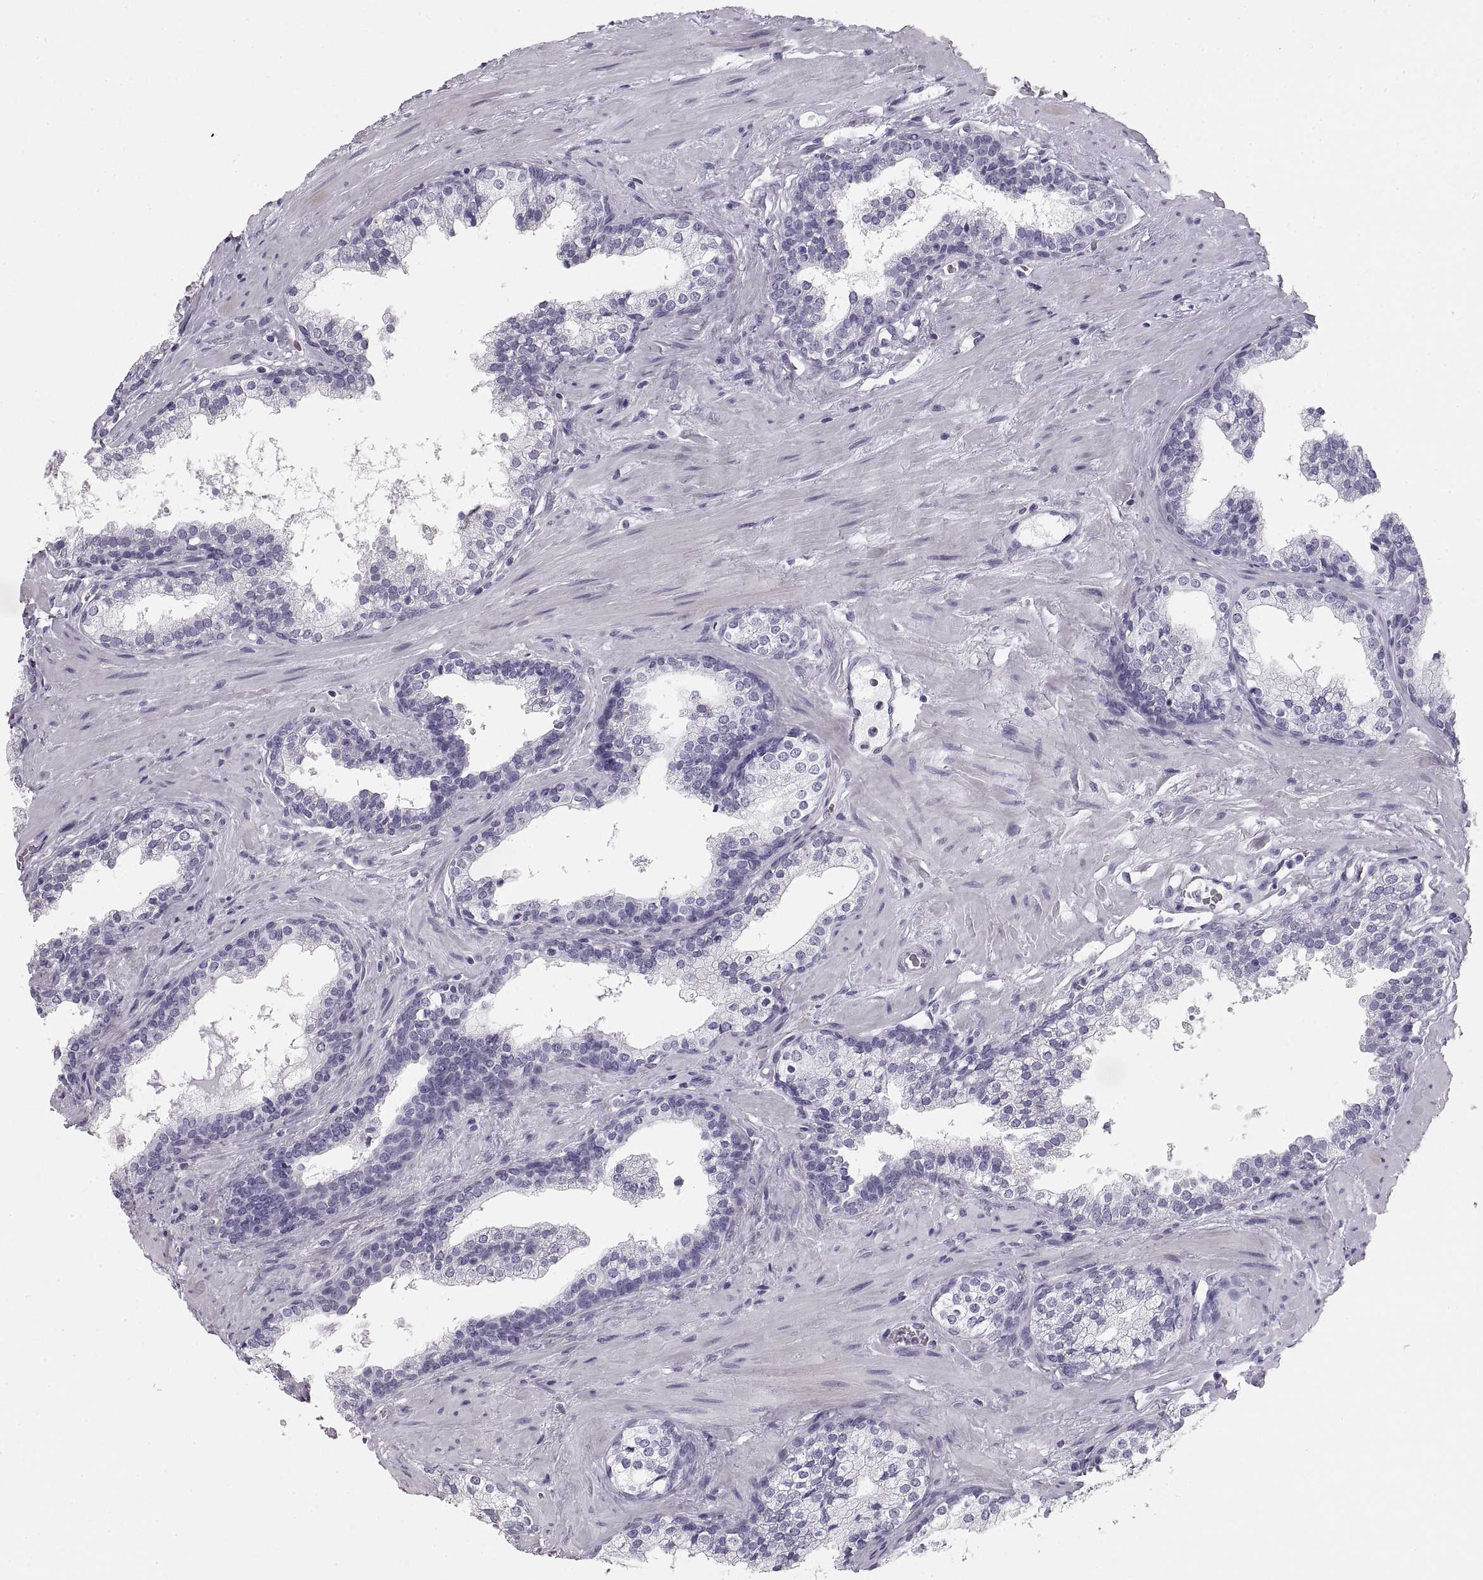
{"staining": {"intensity": "negative", "quantity": "none", "location": "none"}, "tissue": "prostate cancer", "cell_type": "Tumor cells", "image_type": "cancer", "snomed": [{"axis": "morphology", "description": "Adenocarcinoma, NOS"}, {"axis": "topography", "description": "Prostate"}], "caption": "This histopathology image is of prostate adenocarcinoma stained with IHC to label a protein in brown with the nuclei are counter-stained blue. There is no expression in tumor cells.", "gene": "CRYAA", "patient": {"sex": "male", "age": 66}}